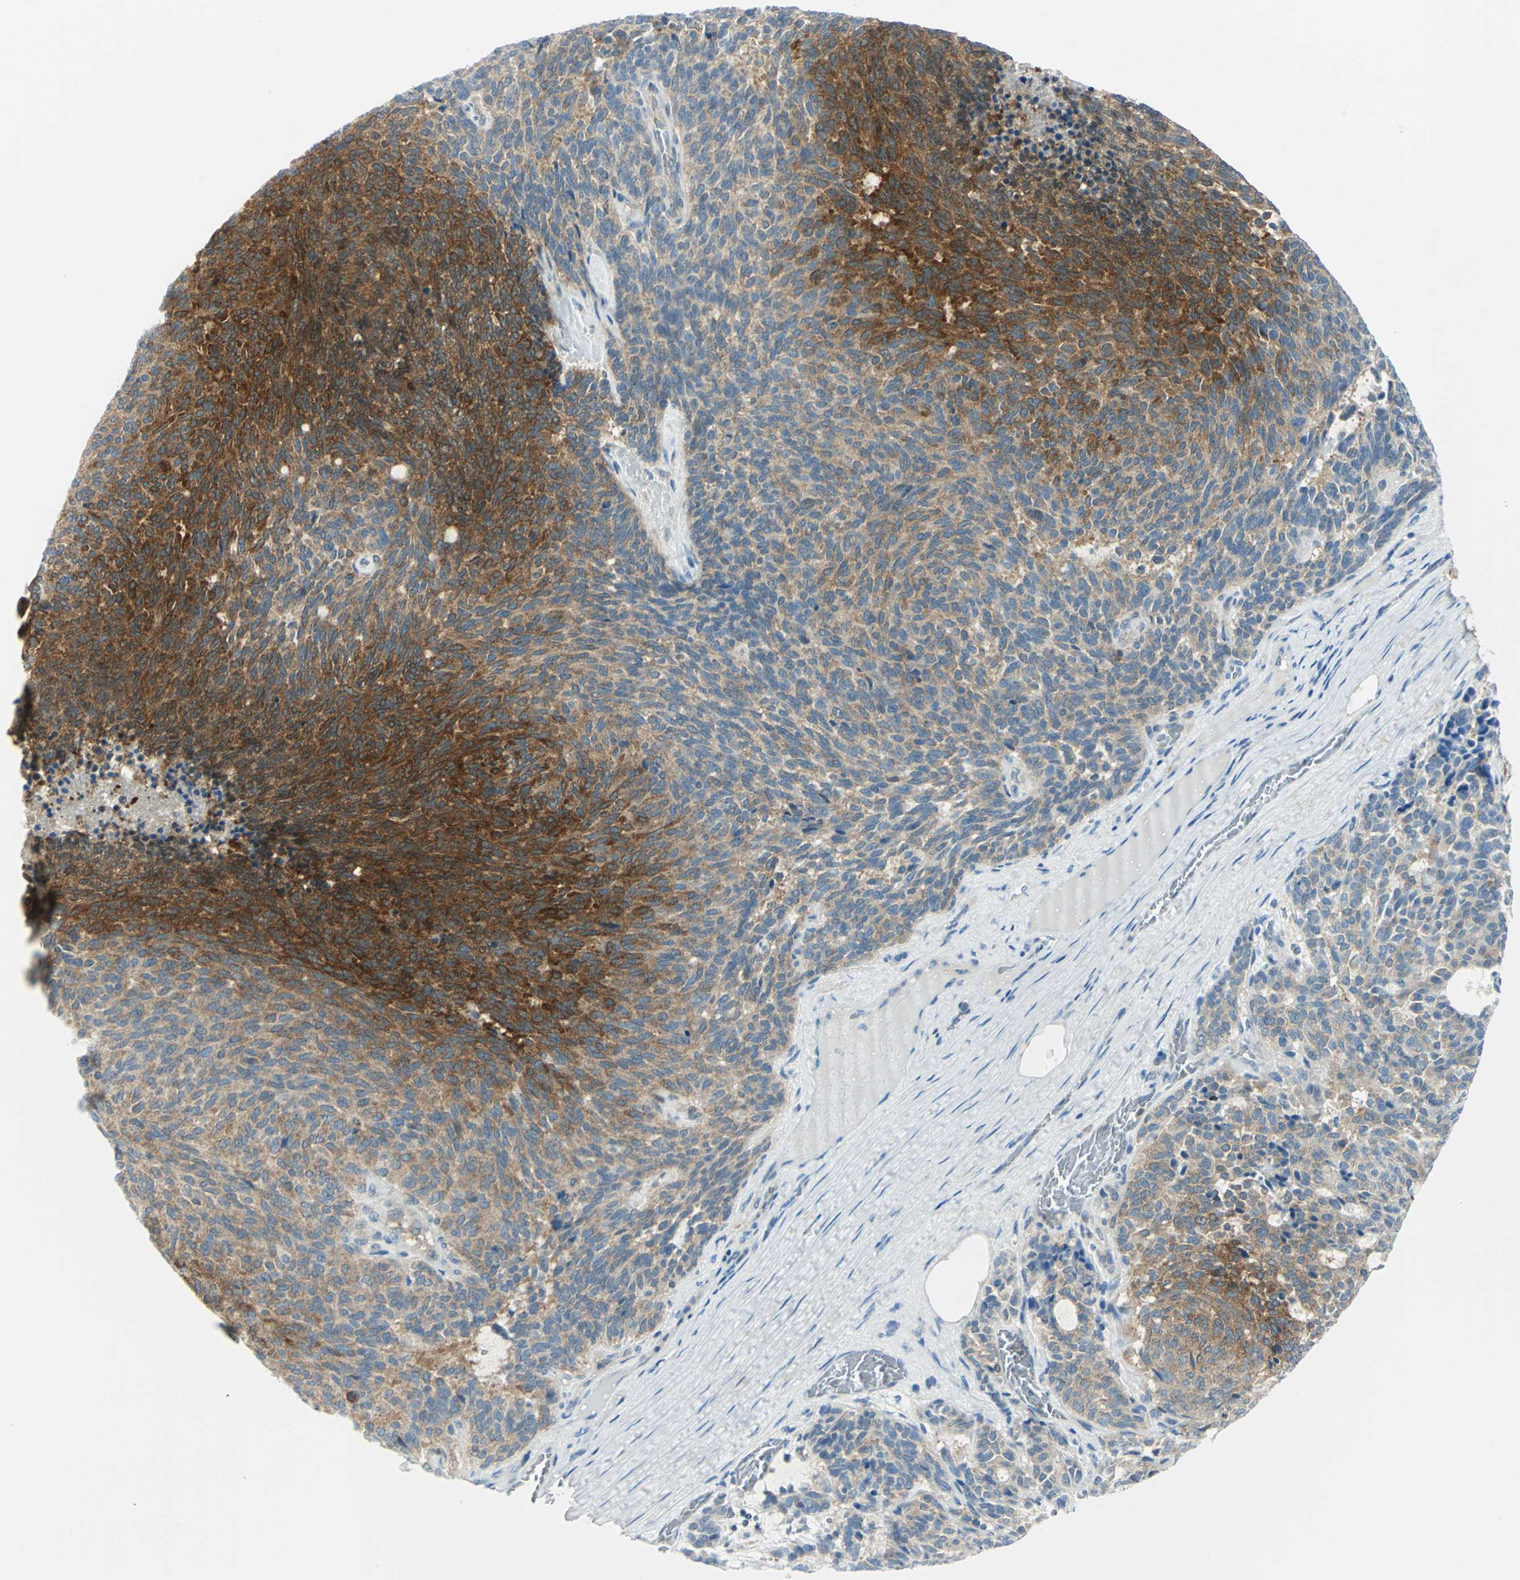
{"staining": {"intensity": "strong", "quantity": "25%-75%", "location": "cytoplasmic/membranous"}, "tissue": "carcinoid", "cell_type": "Tumor cells", "image_type": "cancer", "snomed": [{"axis": "morphology", "description": "Carcinoid, malignant, NOS"}, {"axis": "topography", "description": "Pancreas"}], "caption": "Immunohistochemical staining of carcinoid demonstrates strong cytoplasmic/membranous protein staining in about 25%-75% of tumor cells.", "gene": "ALDOA", "patient": {"sex": "female", "age": 54}}